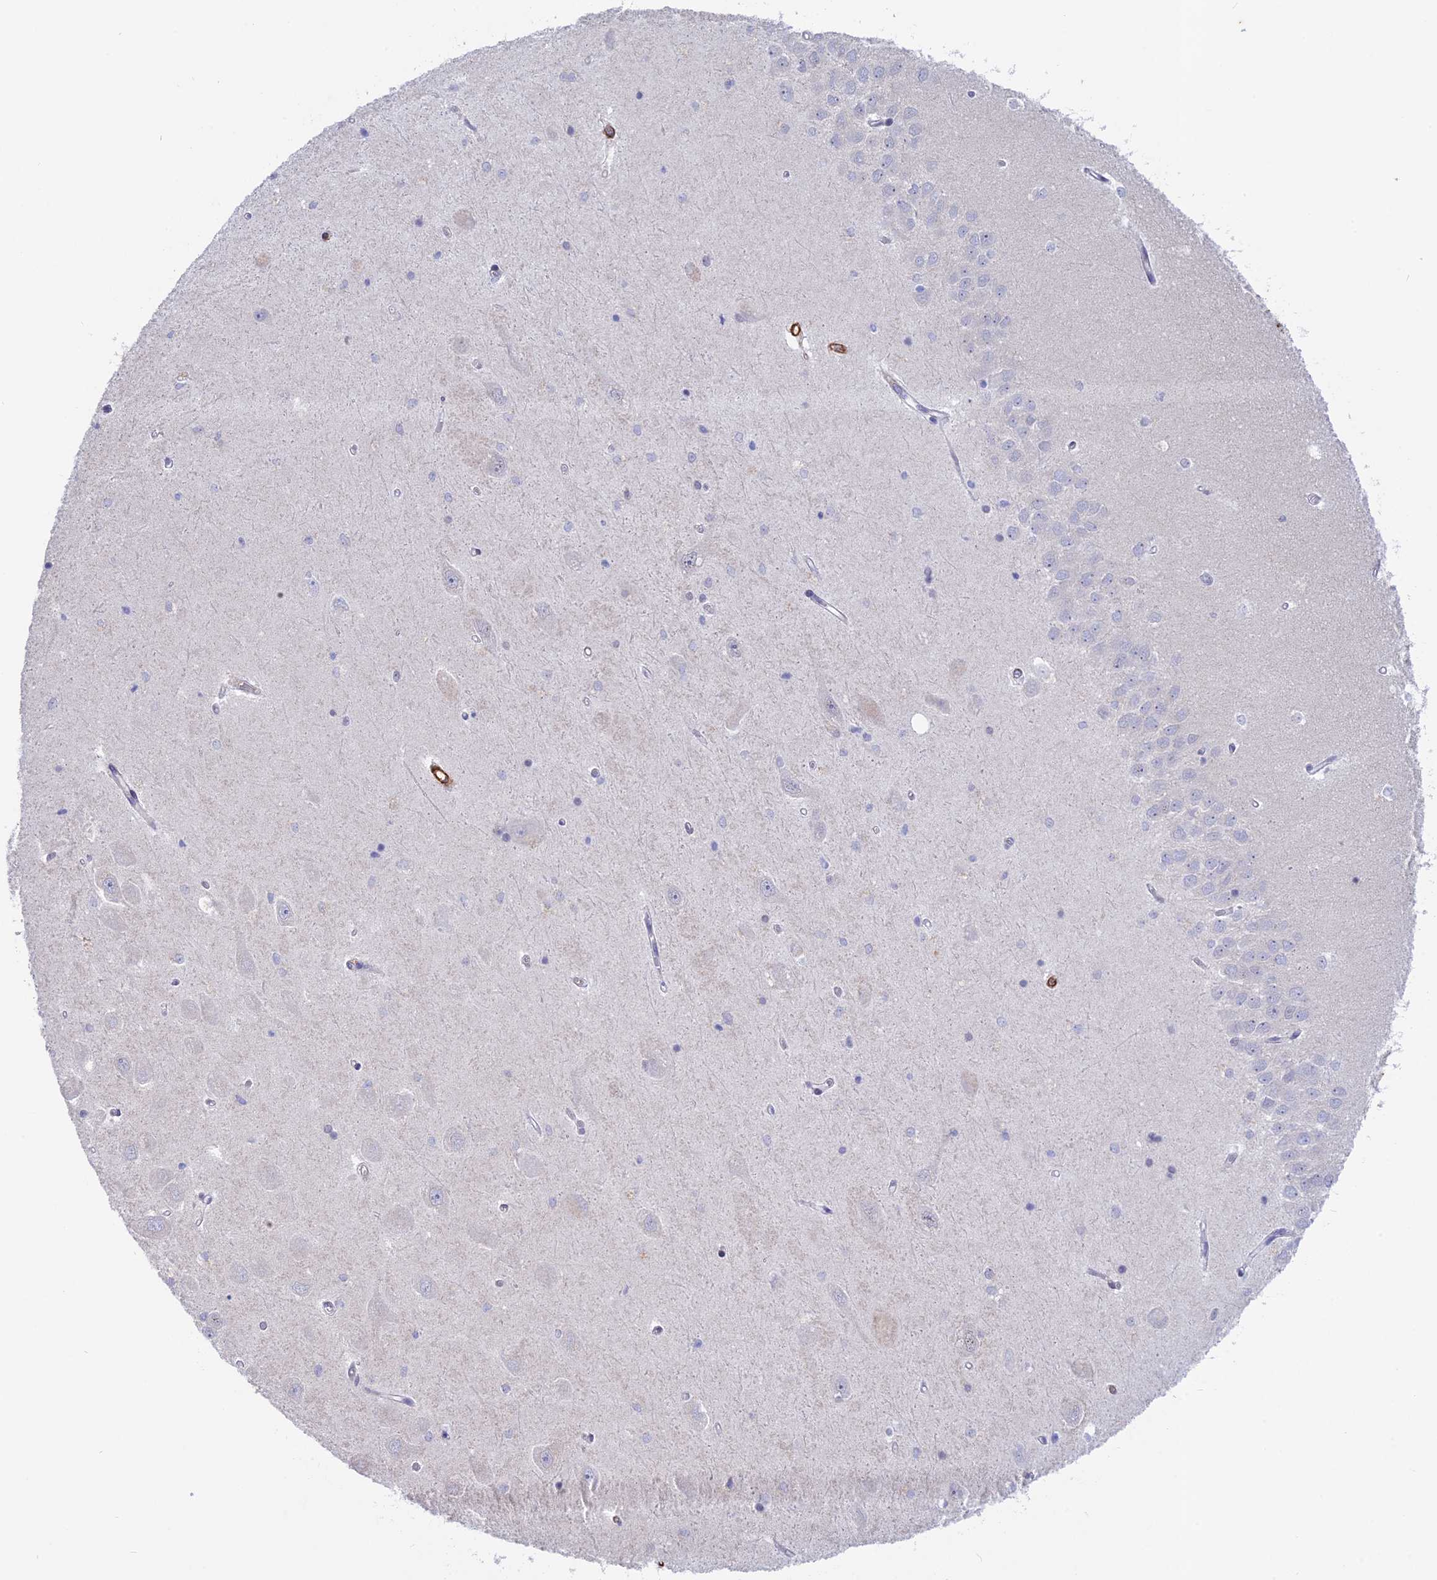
{"staining": {"intensity": "negative", "quantity": "none", "location": "none"}, "tissue": "hippocampus", "cell_type": "Glial cells", "image_type": "normal", "snomed": [{"axis": "morphology", "description": "Normal tissue, NOS"}, {"axis": "topography", "description": "Hippocampus"}], "caption": "High power microscopy micrograph of an immunohistochemistry (IHC) image of benign hippocampus, revealing no significant staining in glial cells.", "gene": "CCDC154", "patient": {"sex": "male", "age": 45}}